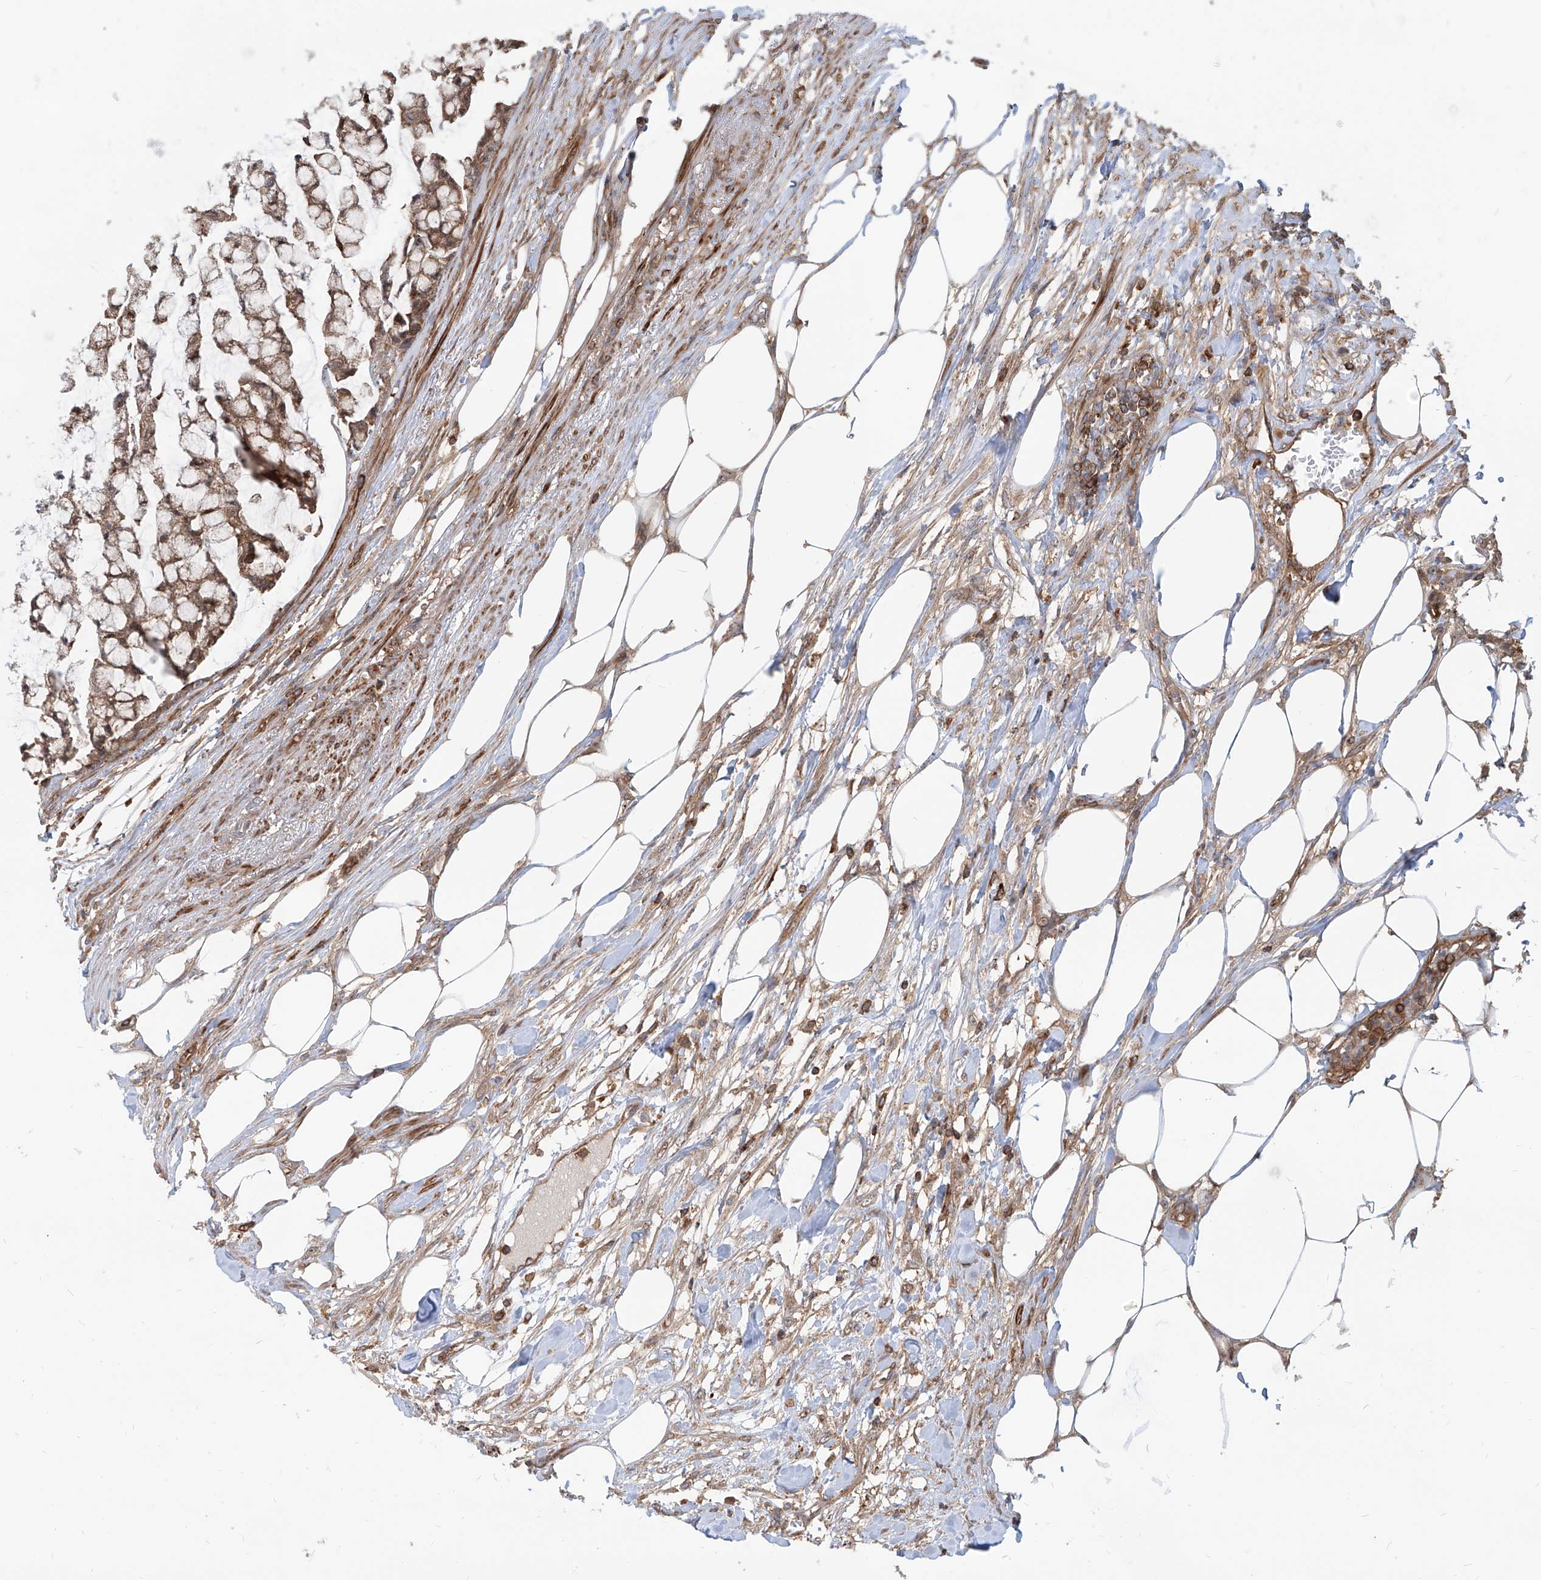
{"staining": {"intensity": "moderate", "quantity": ">75%", "location": "cytoplasmic/membranous"}, "tissue": "colorectal cancer", "cell_type": "Tumor cells", "image_type": "cancer", "snomed": [{"axis": "morphology", "description": "Adenocarcinoma, NOS"}, {"axis": "topography", "description": "Colon"}], "caption": "High-magnification brightfield microscopy of colorectal cancer (adenocarcinoma) stained with DAB (brown) and counterstained with hematoxylin (blue). tumor cells exhibit moderate cytoplasmic/membranous positivity is identified in approximately>75% of cells.", "gene": "MAGED2", "patient": {"sex": "female", "age": 84}}